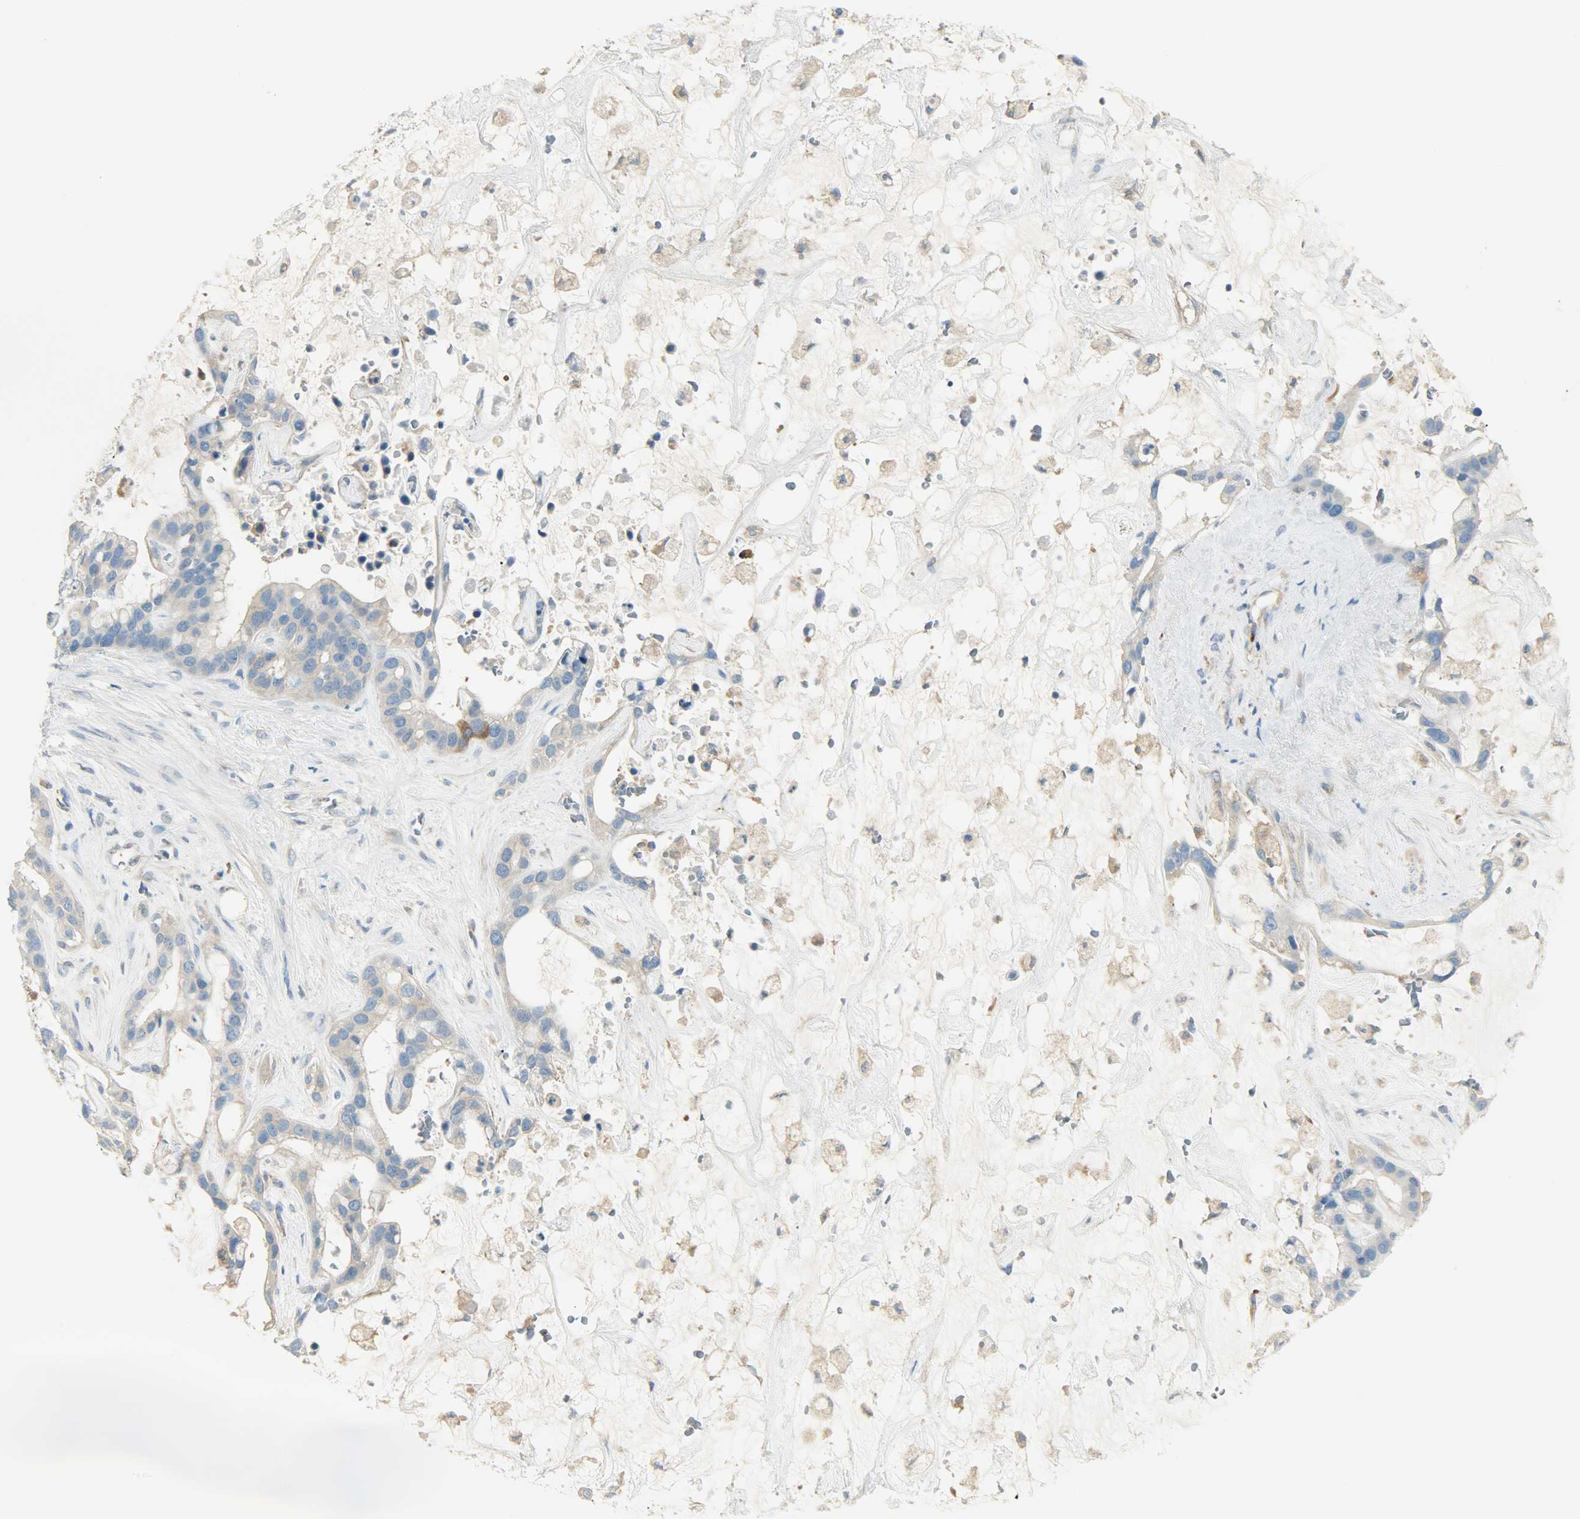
{"staining": {"intensity": "weak", "quantity": "25%-75%", "location": "cytoplasmic/membranous"}, "tissue": "liver cancer", "cell_type": "Tumor cells", "image_type": "cancer", "snomed": [{"axis": "morphology", "description": "Cholangiocarcinoma"}, {"axis": "topography", "description": "Liver"}], "caption": "IHC histopathology image of liver cholangiocarcinoma stained for a protein (brown), which exhibits low levels of weak cytoplasmic/membranous positivity in about 25%-75% of tumor cells.", "gene": "WARS1", "patient": {"sex": "female", "age": 65}}